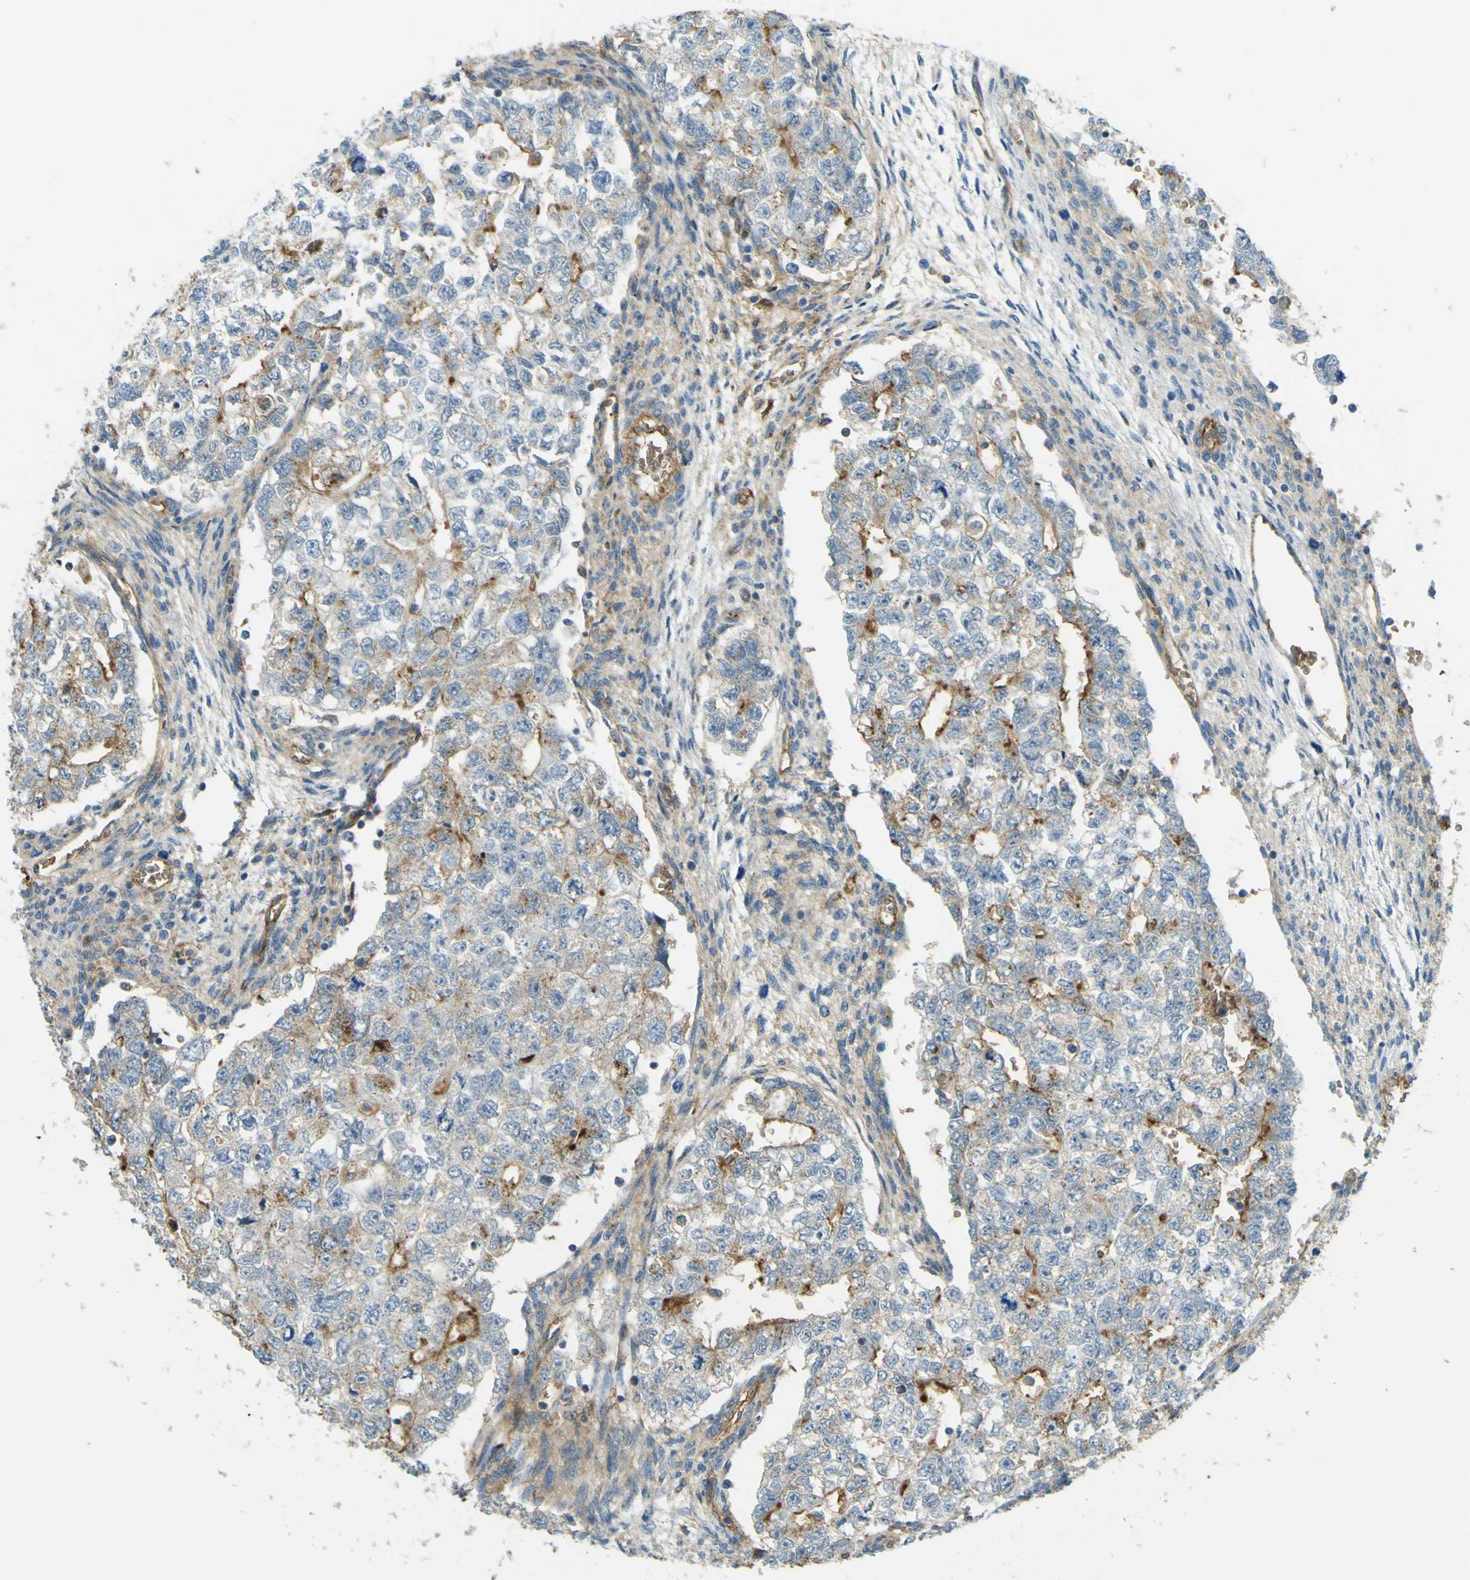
{"staining": {"intensity": "moderate", "quantity": "<25%", "location": "cytoplasmic/membranous"}, "tissue": "testis cancer", "cell_type": "Tumor cells", "image_type": "cancer", "snomed": [{"axis": "morphology", "description": "Seminoma, NOS"}, {"axis": "morphology", "description": "Carcinoma, Embryonal, NOS"}, {"axis": "topography", "description": "Testis"}], "caption": "Testis cancer stained with DAB immunohistochemistry reveals low levels of moderate cytoplasmic/membranous staining in about <25% of tumor cells.", "gene": "PLXDC1", "patient": {"sex": "male", "age": 38}}